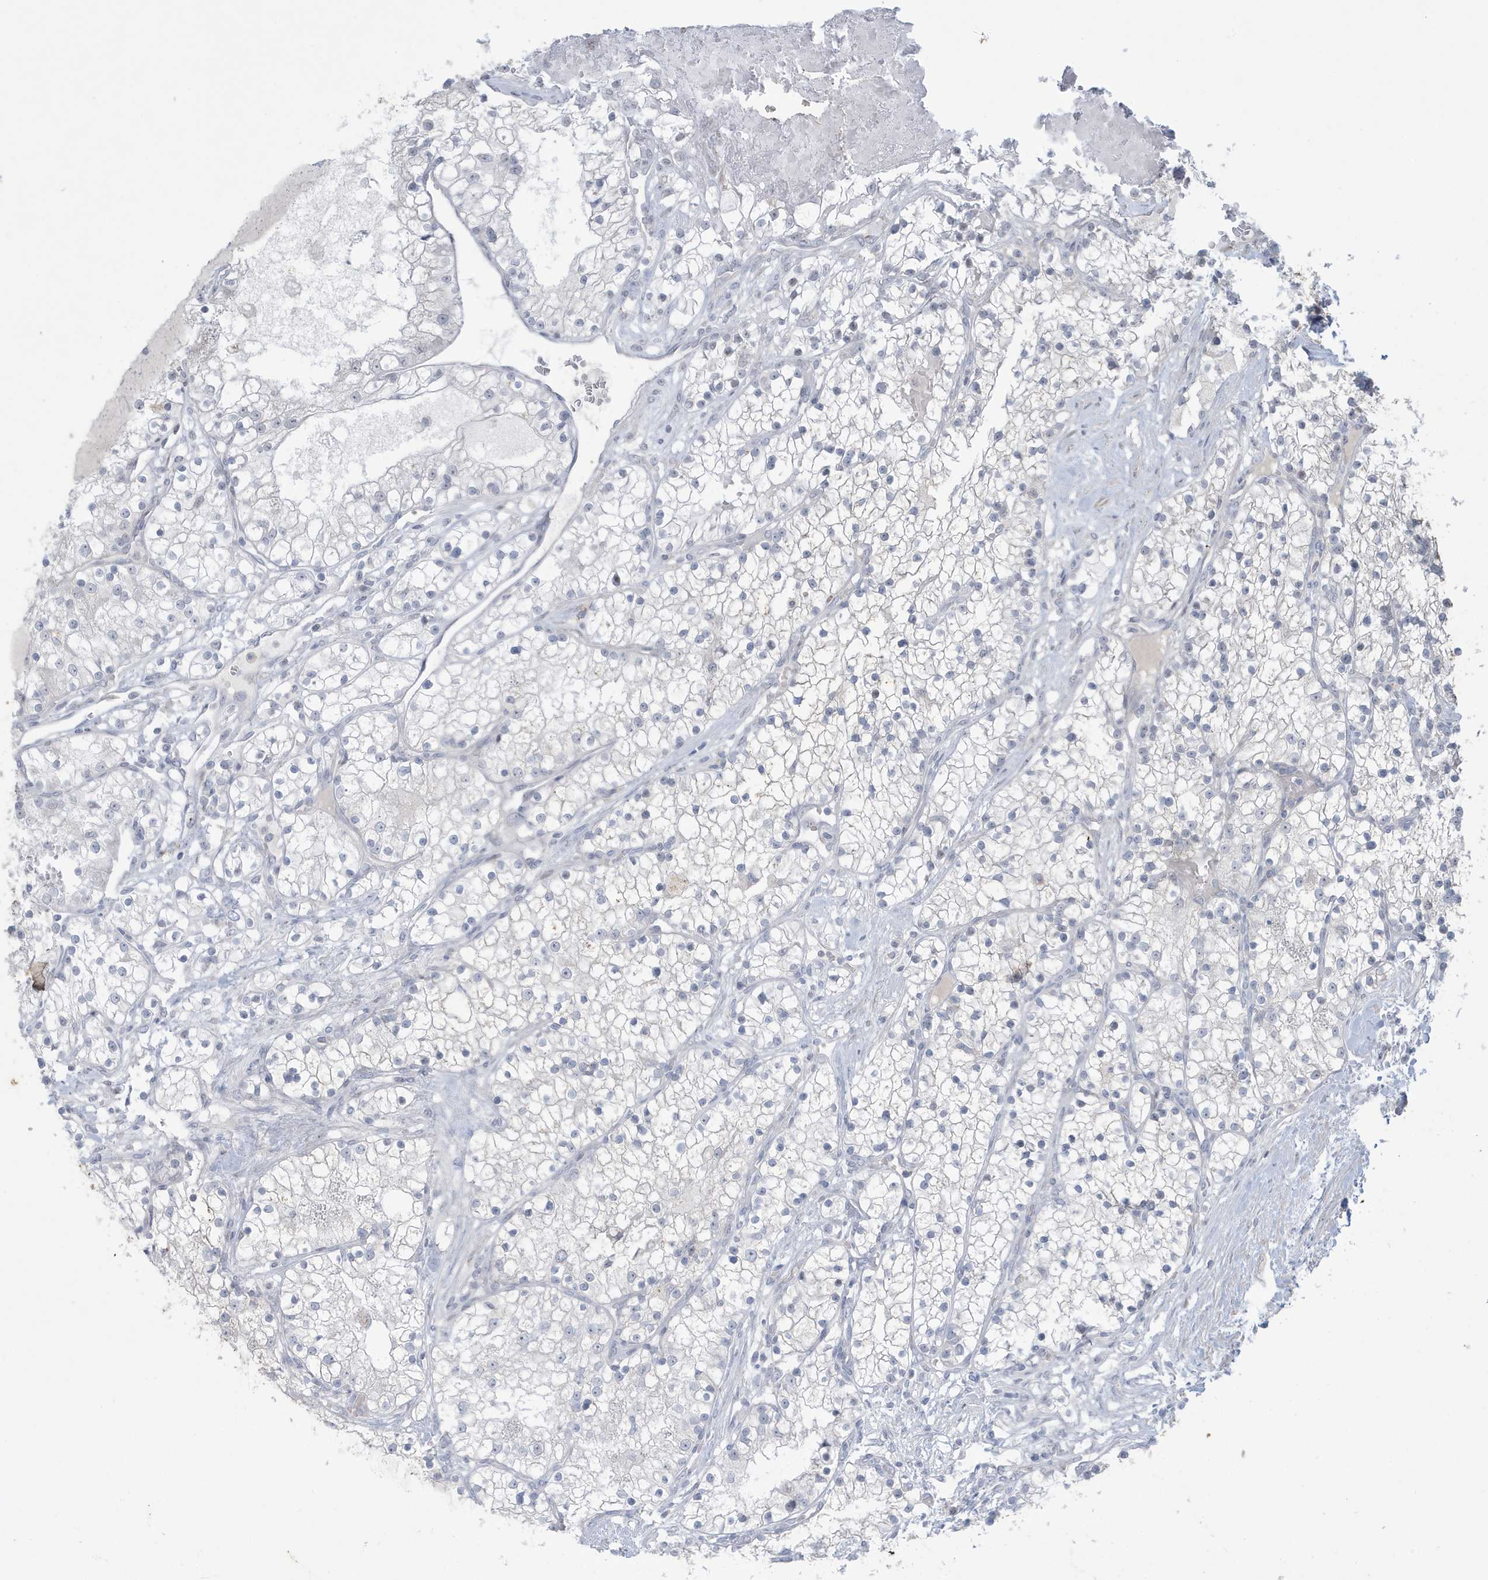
{"staining": {"intensity": "negative", "quantity": "none", "location": "none"}, "tissue": "renal cancer", "cell_type": "Tumor cells", "image_type": "cancer", "snomed": [{"axis": "morphology", "description": "Normal tissue, NOS"}, {"axis": "morphology", "description": "Adenocarcinoma, NOS"}, {"axis": "topography", "description": "Kidney"}], "caption": "High power microscopy image of an immunohistochemistry photomicrograph of renal cancer, revealing no significant positivity in tumor cells. (DAB immunohistochemistry, high magnification).", "gene": "FNDC1", "patient": {"sex": "male", "age": 68}}